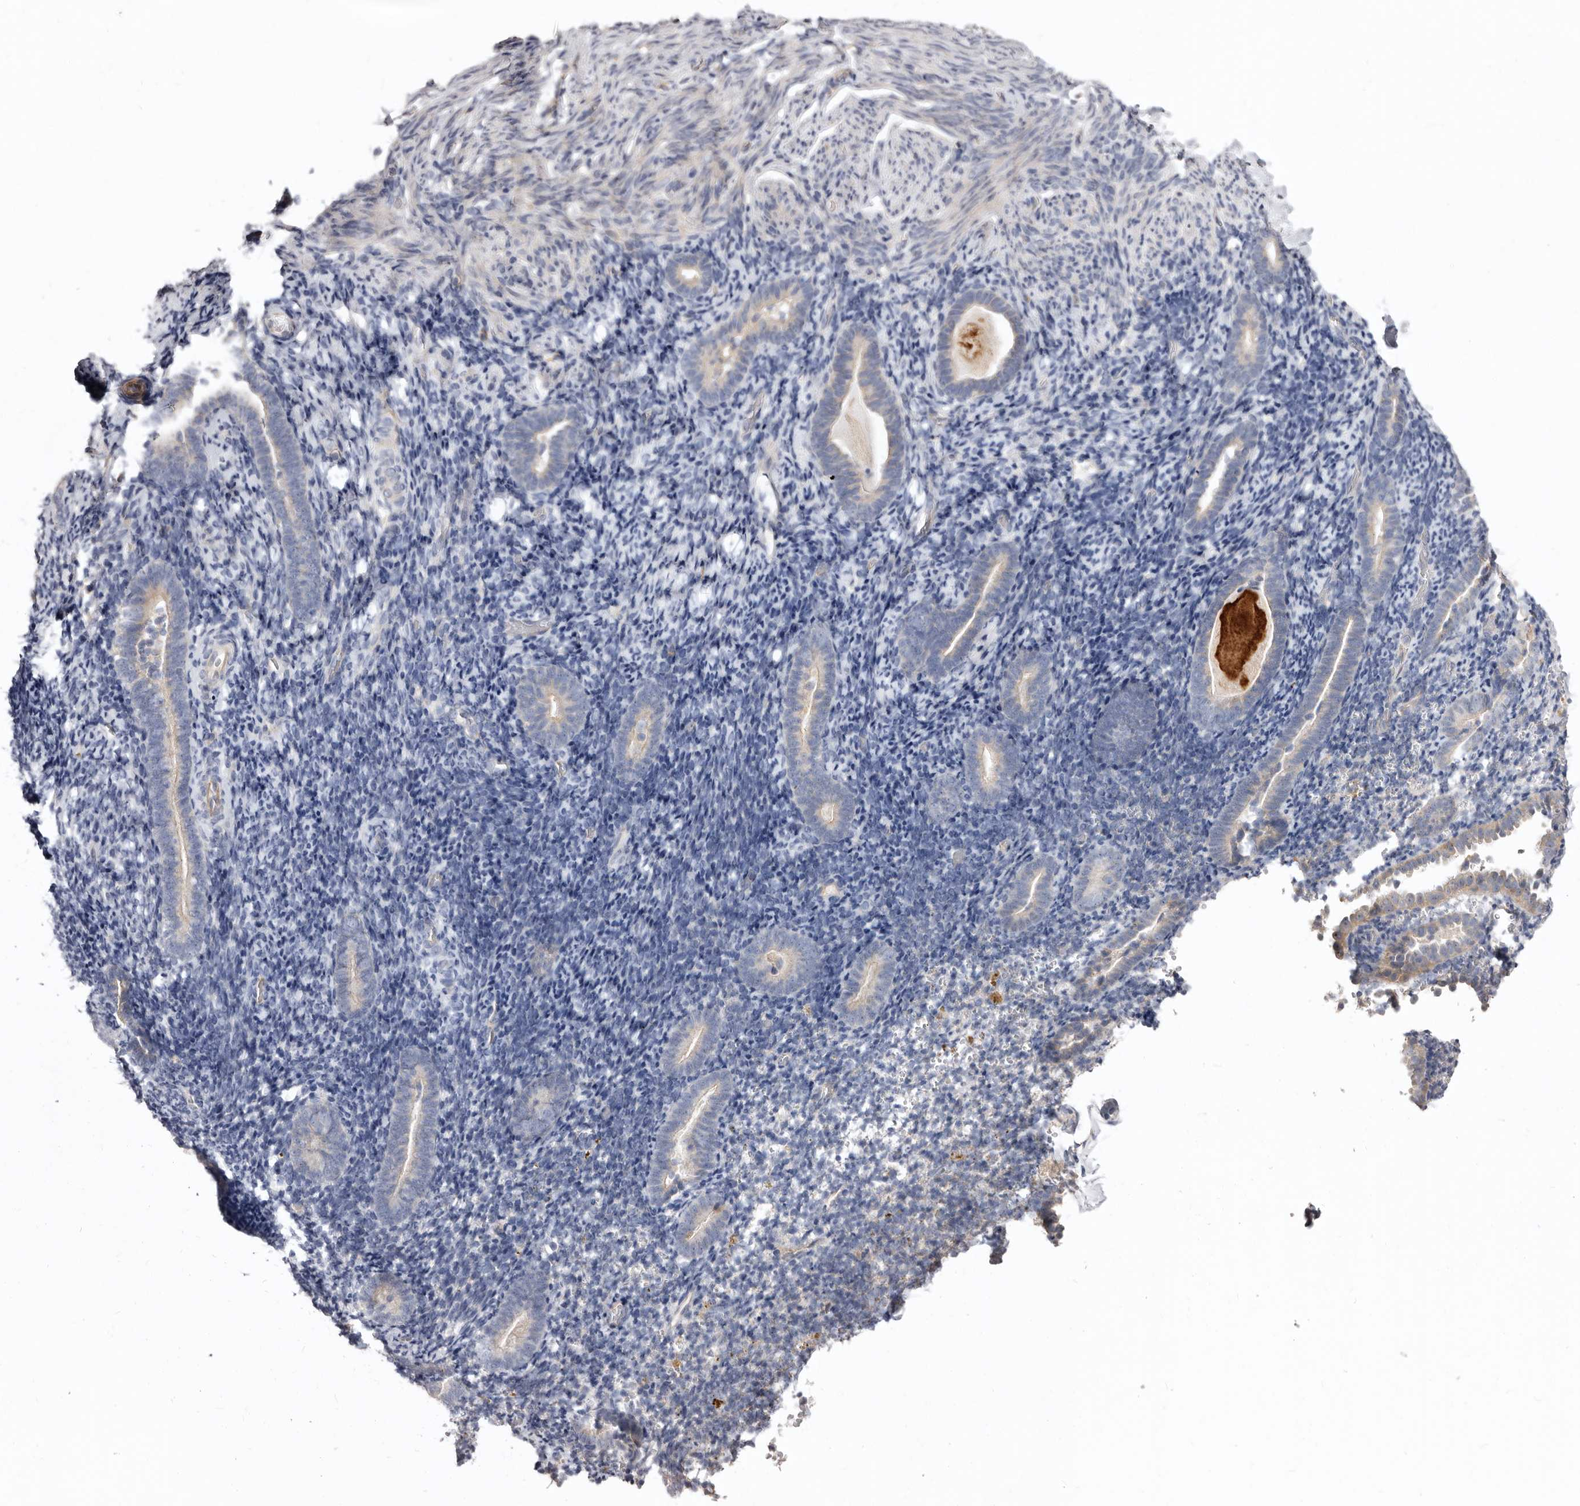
{"staining": {"intensity": "weak", "quantity": "25%-75%", "location": "cytoplasmic/membranous"}, "tissue": "endometrium", "cell_type": "Cells in endometrial stroma", "image_type": "normal", "snomed": [{"axis": "morphology", "description": "Normal tissue, NOS"}, {"axis": "topography", "description": "Endometrium"}], "caption": "Protein staining displays weak cytoplasmic/membranous expression in approximately 25%-75% of cells in endometrial stroma in normal endometrium.", "gene": "FMO2", "patient": {"sex": "female", "age": 51}}